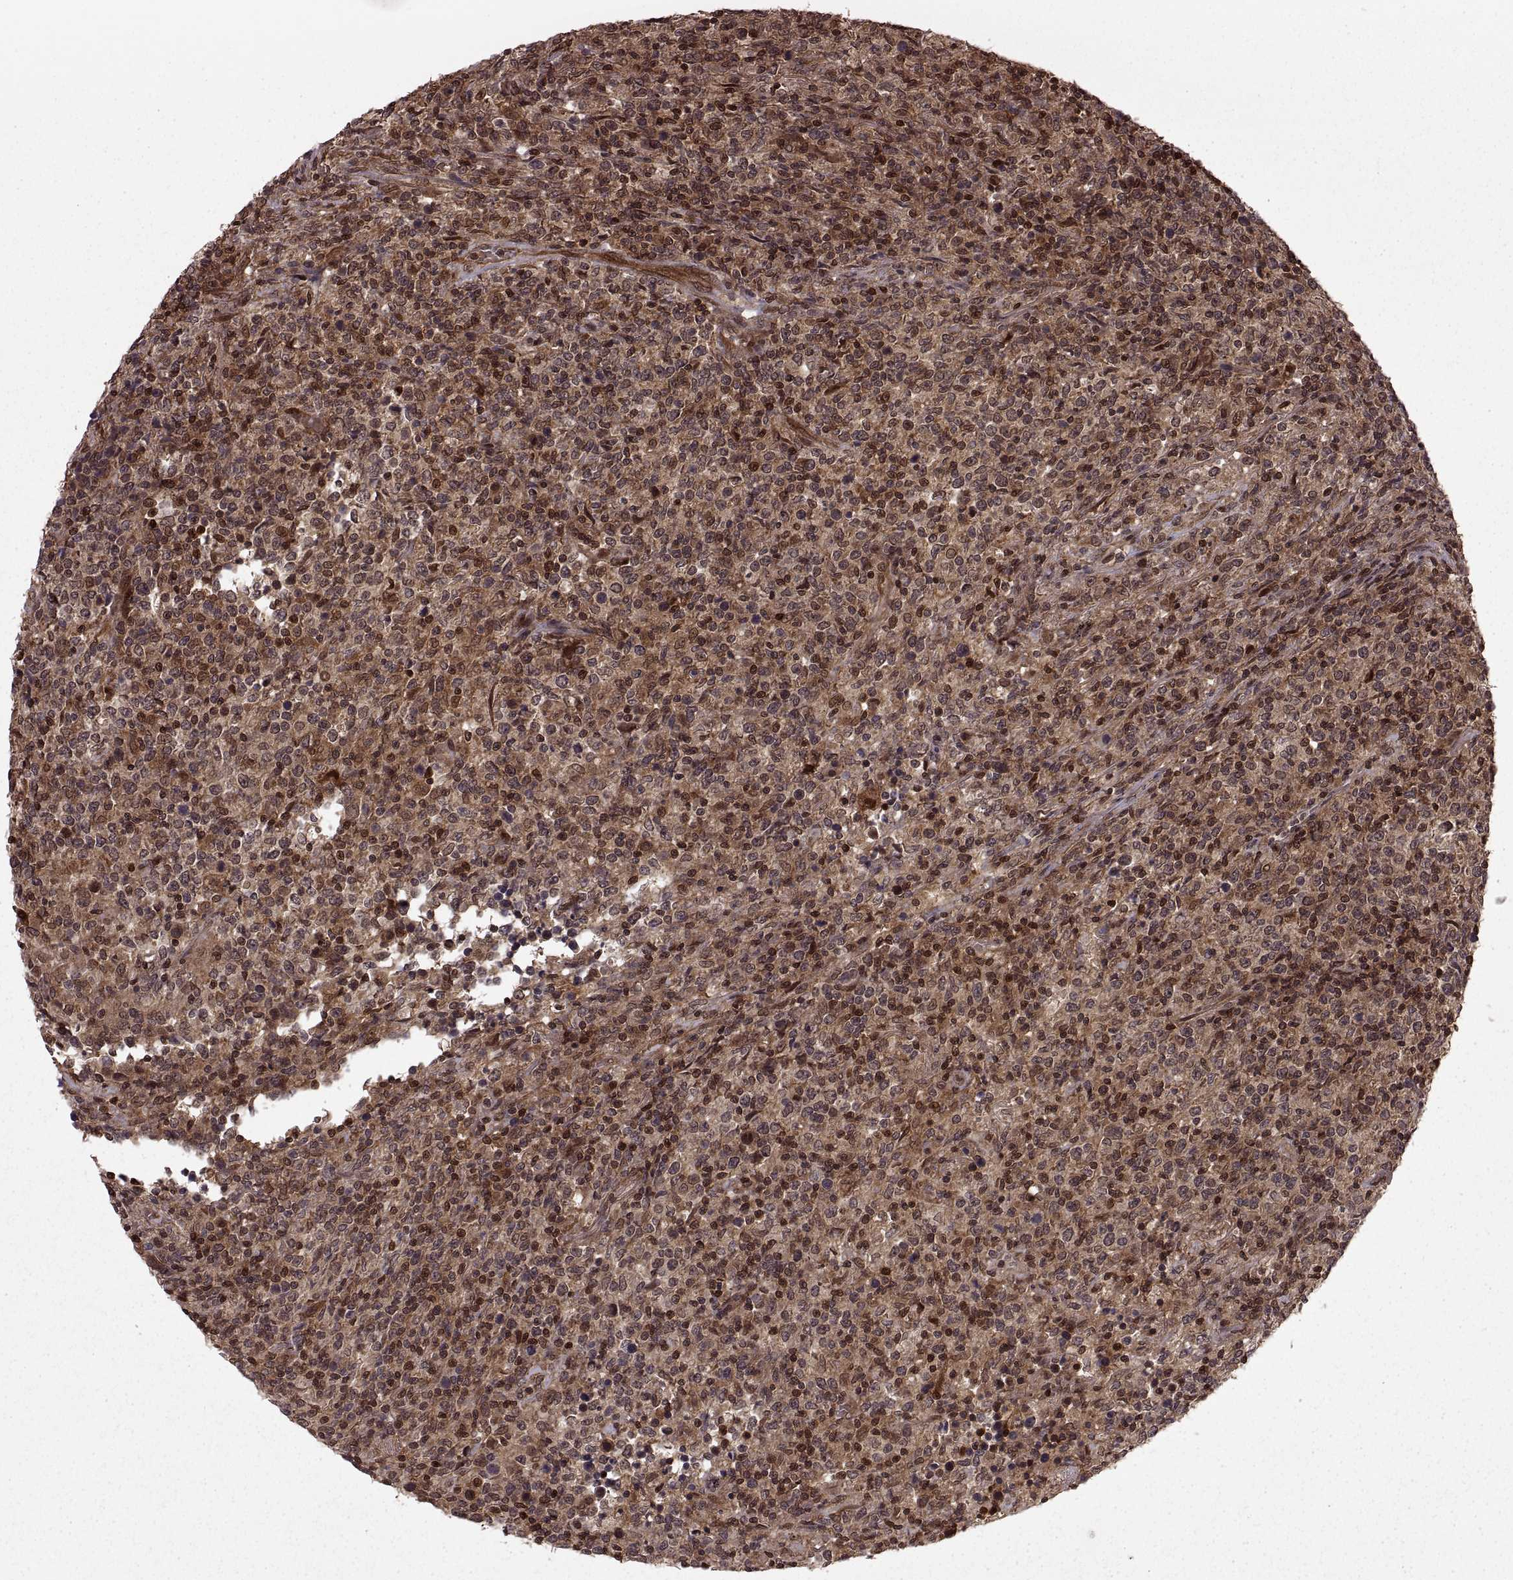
{"staining": {"intensity": "strong", "quantity": ">75%", "location": "cytoplasmic/membranous"}, "tissue": "lymphoma", "cell_type": "Tumor cells", "image_type": "cancer", "snomed": [{"axis": "morphology", "description": "Malignant lymphoma, non-Hodgkin's type, High grade"}, {"axis": "topography", "description": "Lung"}], "caption": "DAB (3,3'-diaminobenzidine) immunohistochemical staining of high-grade malignant lymphoma, non-Hodgkin's type exhibits strong cytoplasmic/membranous protein expression in about >75% of tumor cells.", "gene": "DEDD", "patient": {"sex": "male", "age": 79}}